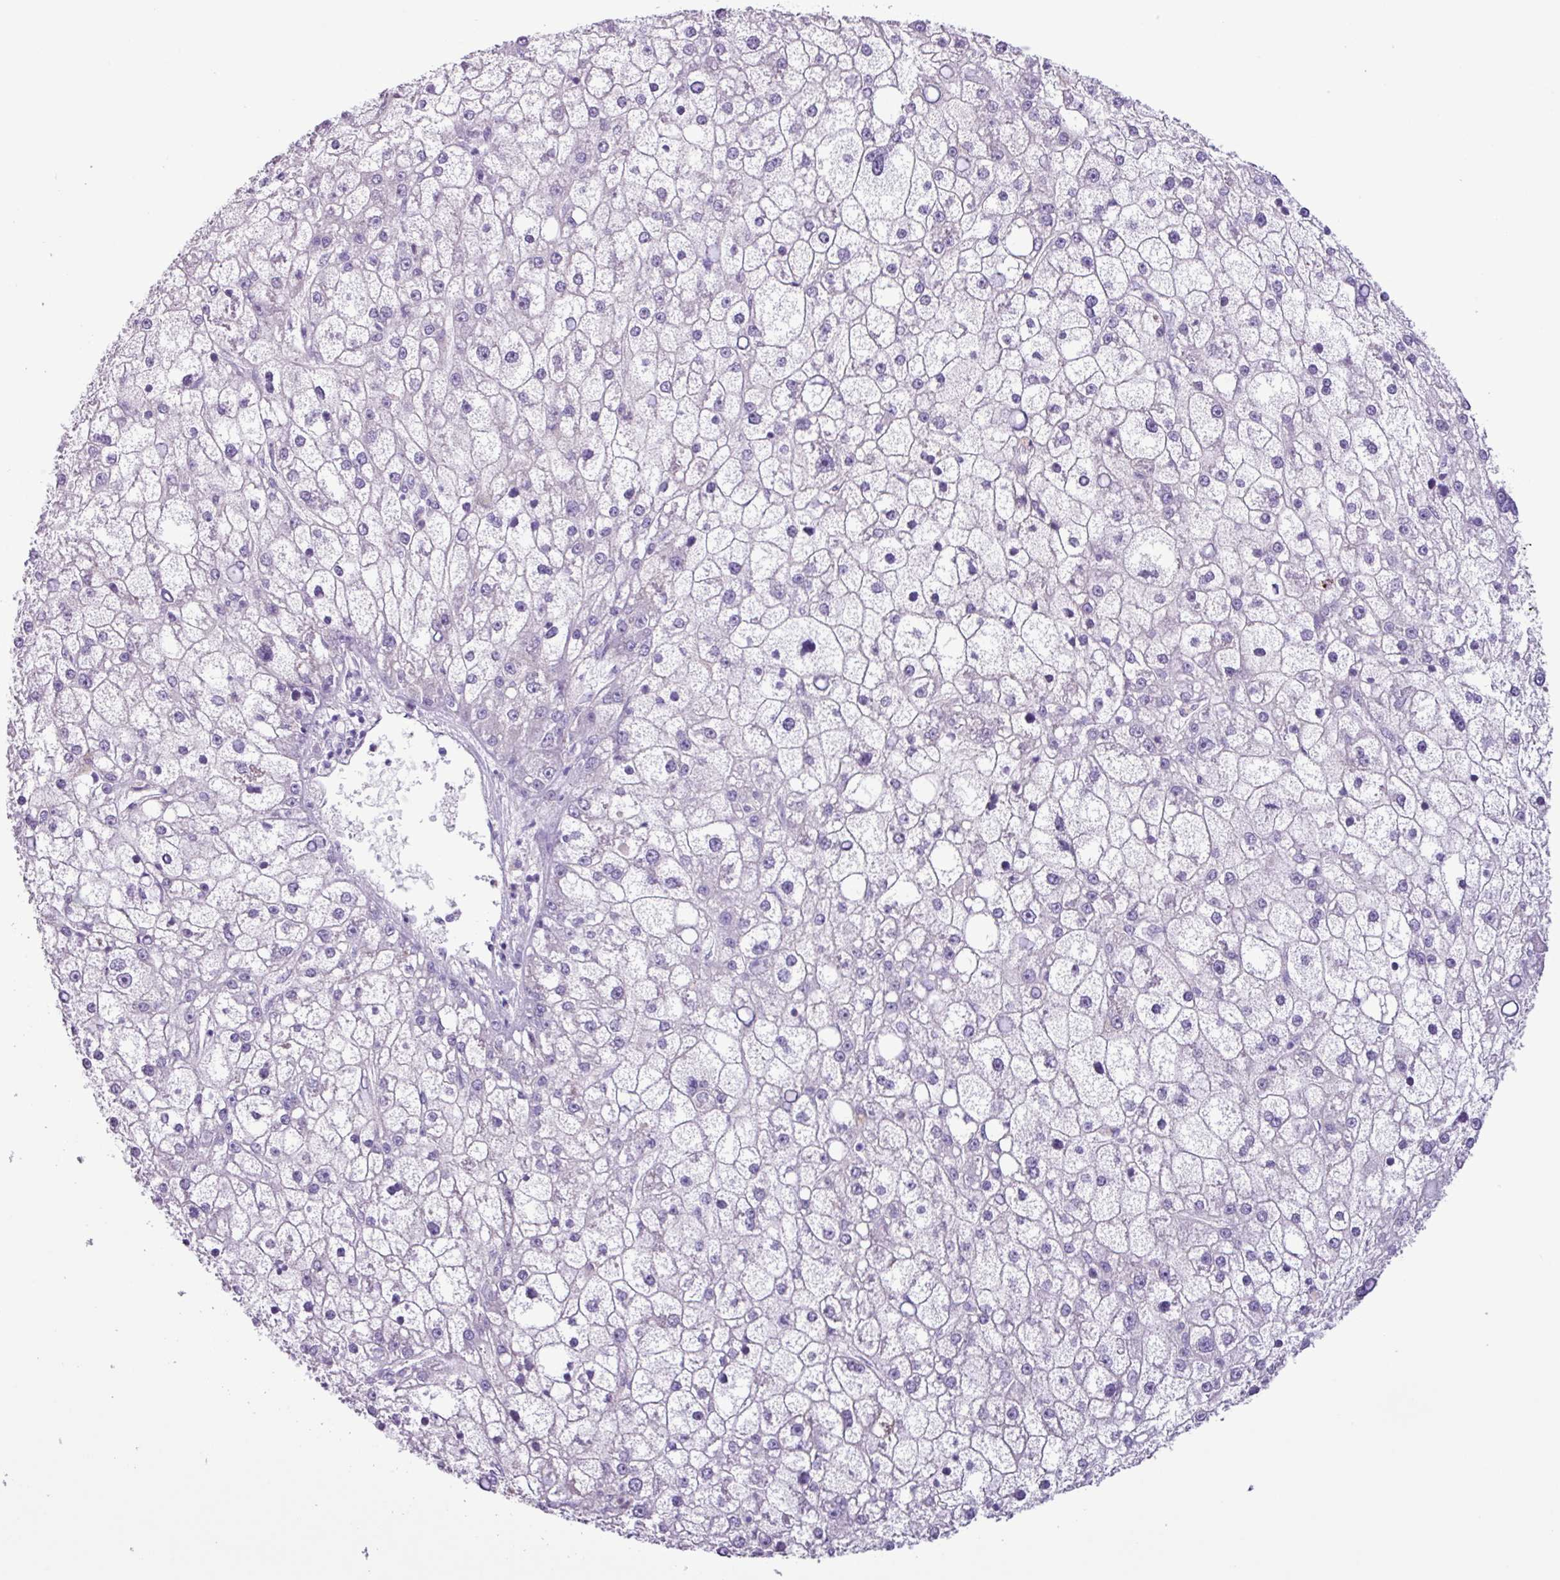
{"staining": {"intensity": "negative", "quantity": "none", "location": "none"}, "tissue": "liver cancer", "cell_type": "Tumor cells", "image_type": "cancer", "snomed": [{"axis": "morphology", "description": "Carcinoma, Hepatocellular, NOS"}, {"axis": "topography", "description": "Liver"}], "caption": "Hepatocellular carcinoma (liver) was stained to show a protein in brown. There is no significant expression in tumor cells.", "gene": "CYSTM1", "patient": {"sex": "male", "age": 67}}